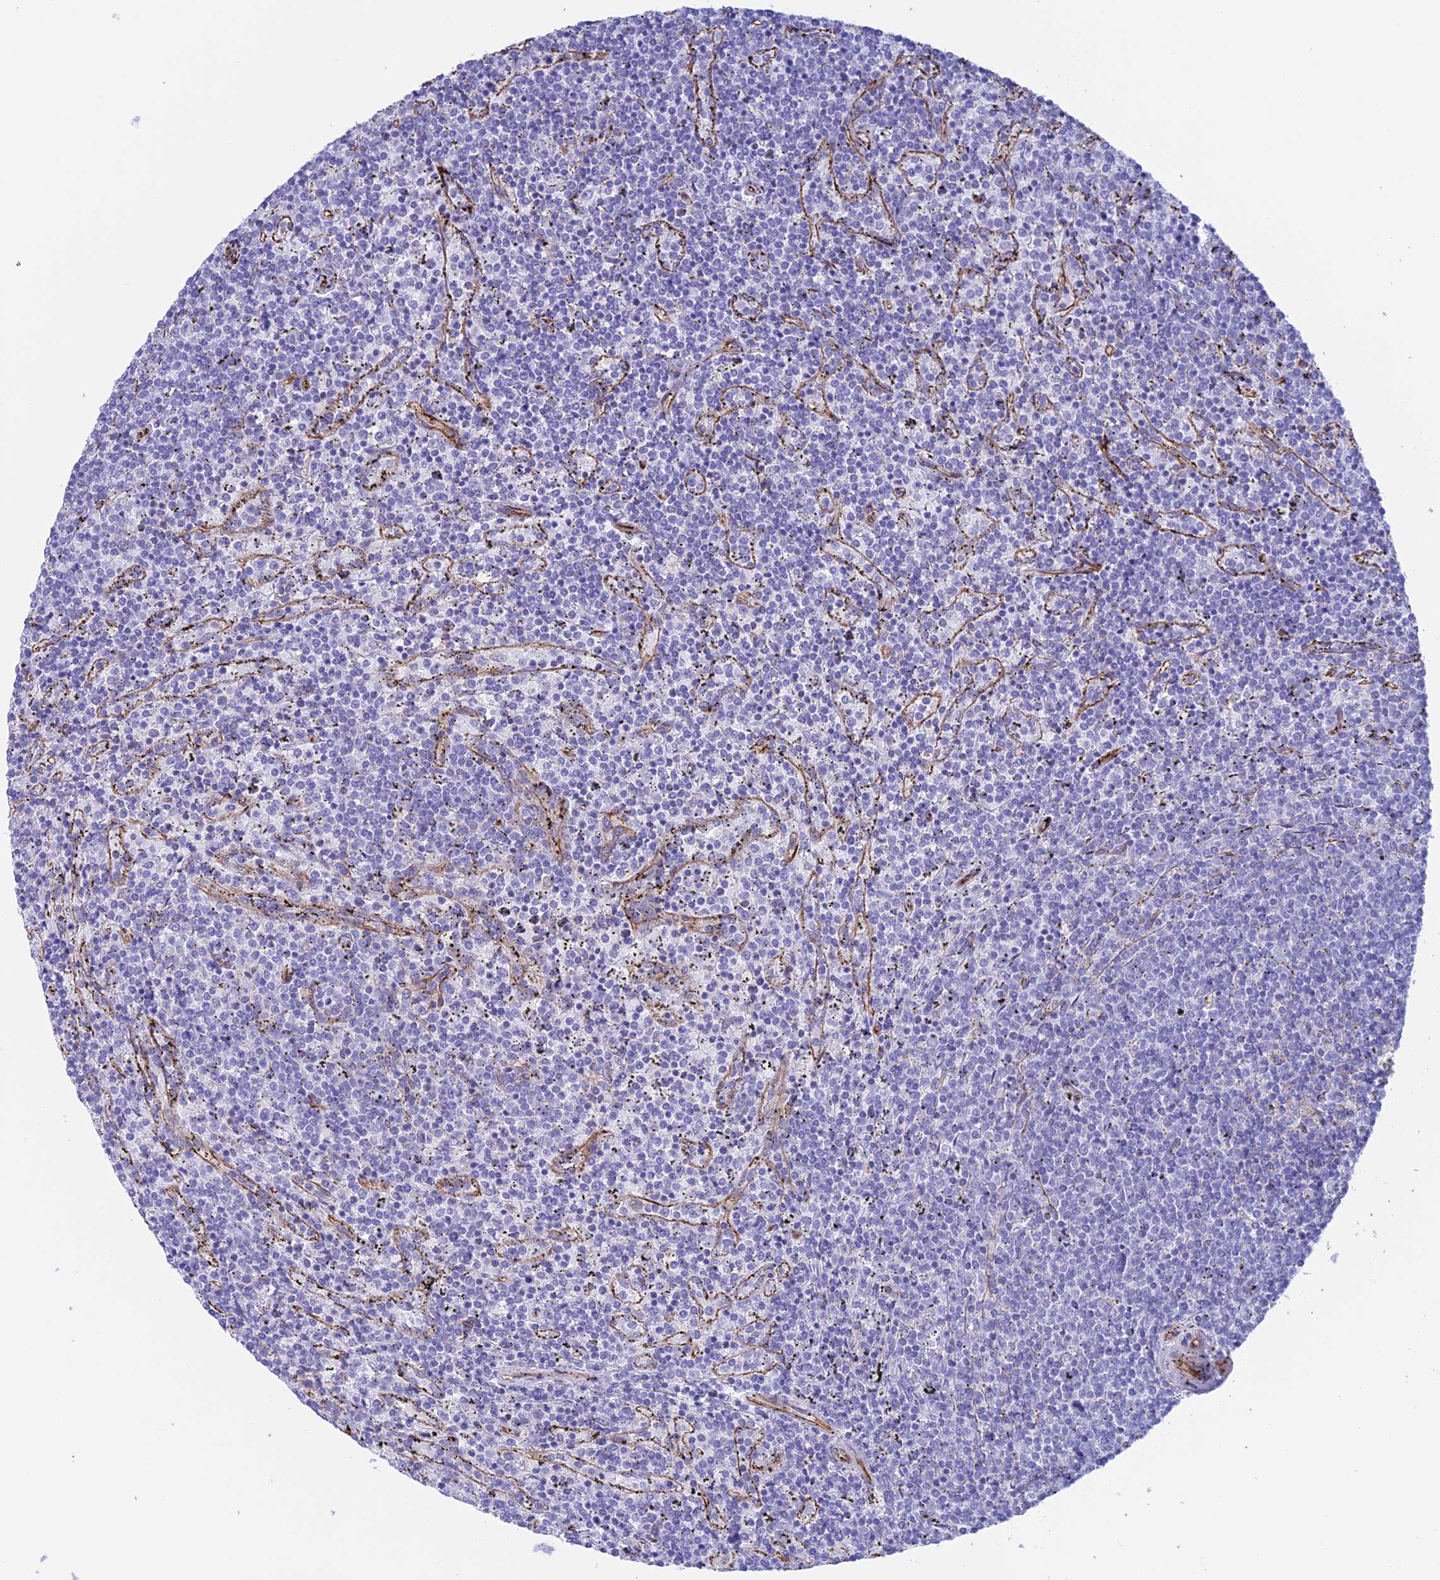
{"staining": {"intensity": "negative", "quantity": "none", "location": "none"}, "tissue": "lymphoma", "cell_type": "Tumor cells", "image_type": "cancer", "snomed": [{"axis": "morphology", "description": "Malignant lymphoma, non-Hodgkin's type, Low grade"}, {"axis": "topography", "description": "Spleen"}], "caption": "Tumor cells are negative for brown protein staining in malignant lymphoma, non-Hodgkin's type (low-grade).", "gene": "ZNF652", "patient": {"sex": "female", "age": 50}}